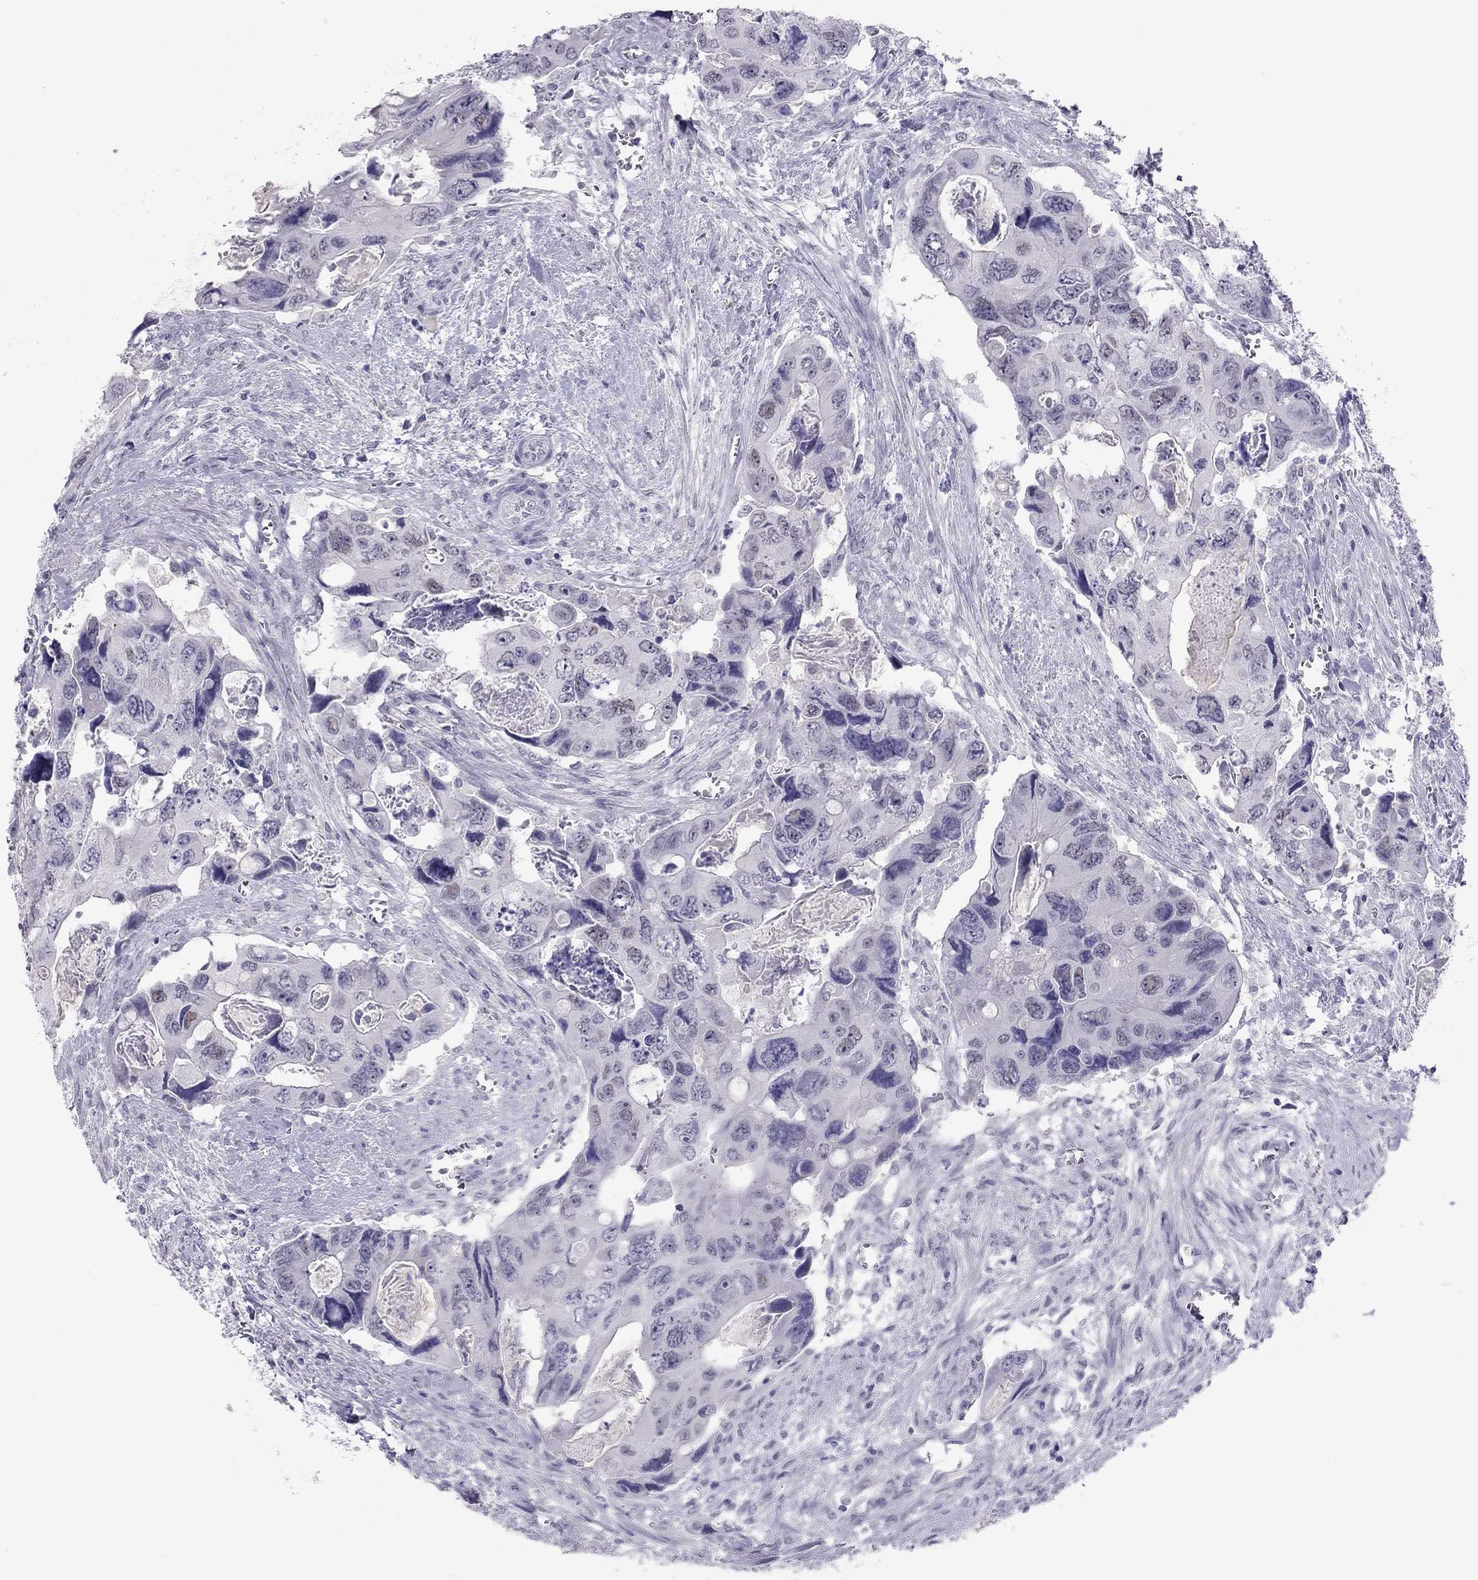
{"staining": {"intensity": "negative", "quantity": "none", "location": "none"}, "tissue": "colorectal cancer", "cell_type": "Tumor cells", "image_type": "cancer", "snomed": [{"axis": "morphology", "description": "Adenocarcinoma, NOS"}, {"axis": "topography", "description": "Rectum"}], "caption": "Immunohistochemistry micrograph of neoplastic tissue: human colorectal cancer stained with DAB (3,3'-diaminobenzidine) exhibits no significant protein positivity in tumor cells.", "gene": "PHOX2A", "patient": {"sex": "male", "age": 62}}